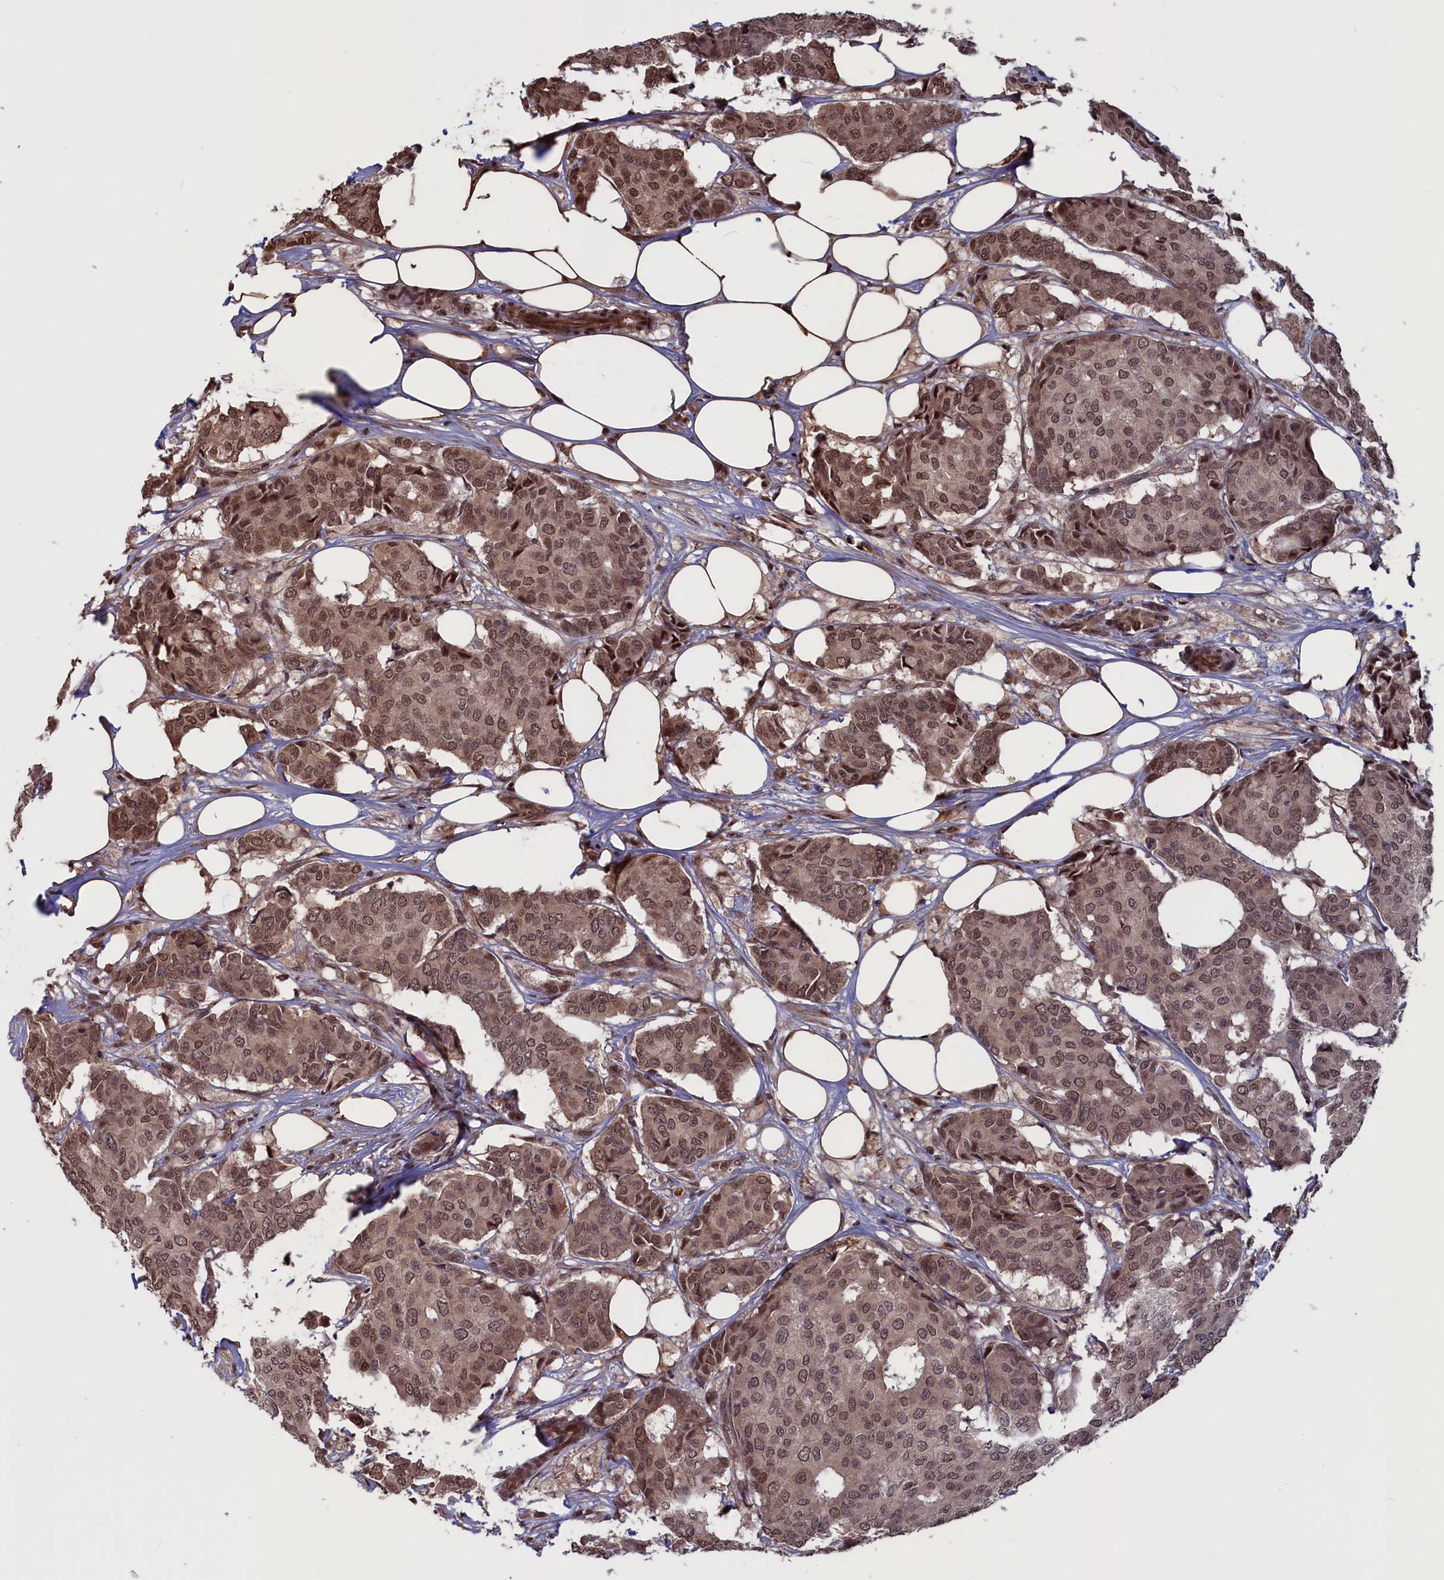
{"staining": {"intensity": "moderate", "quantity": "25%-75%", "location": "cytoplasmic/membranous,nuclear"}, "tissue": "breast cancer", "cell_type": "Tumor cells", "image_type": "cancer", "snomed": [{"axis": "morphology", "description": "Duct carcinoma"}, {"axis": "topography", "description": "Breast"}], "caption": "High-magnification brightfield microscopy of breast invasive ductal carcinoma stained with DAB (brown) and counterstained with hematoxylin (blue). tumor cells exhibit moderate cytoplasmic/membranous and nuclear expression is identified in approximately25%-75% of cells. (IHC, brightfield microscopy, high magnification).", "gene": "PLP2", "patient": {"sex": "female", "age": 75}}